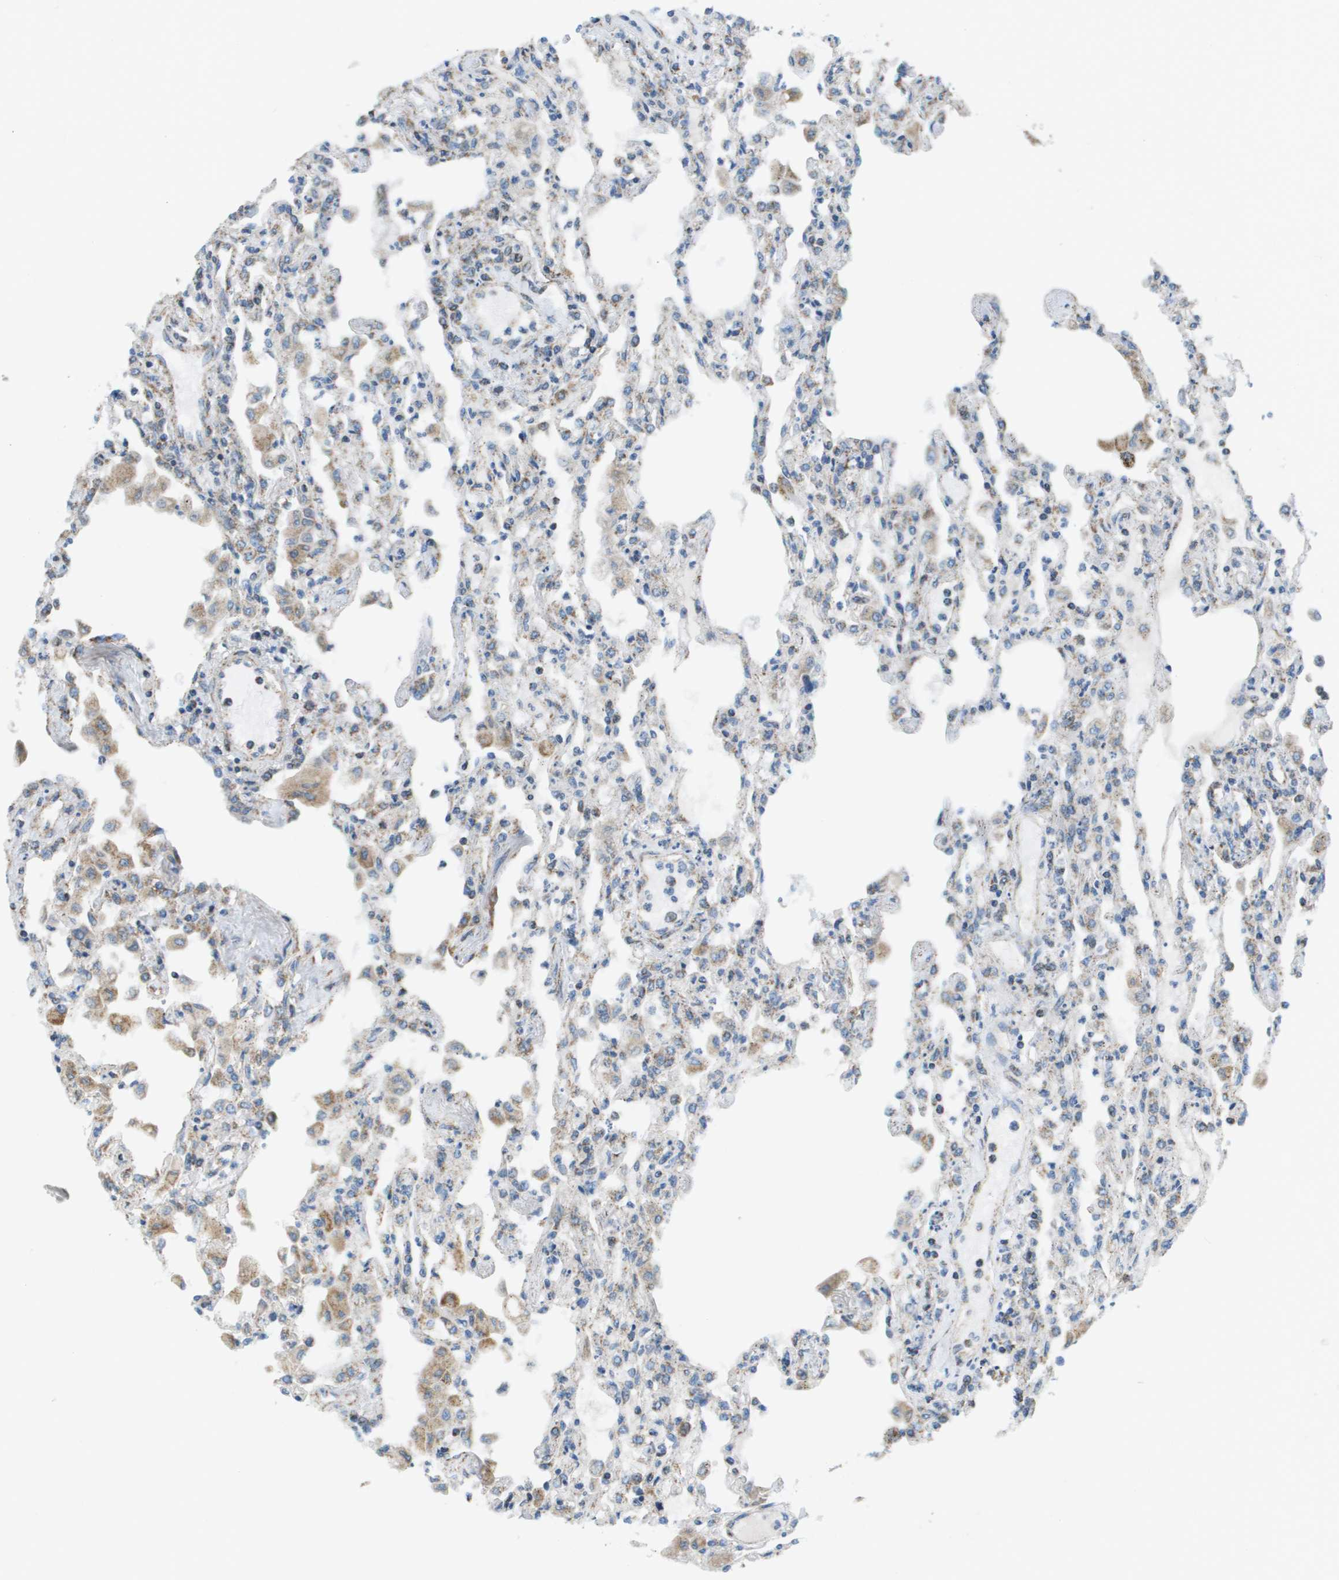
{"staining": {"intensity": "moderate", "quantity": "25%-75%", "location": "cytoplasmic/membranous"}, "tissue": "lung", "cell_type": "Alveolar cells", "image_type": "normal", "snomed": [{"axis": "morphology", "description": "Normal tissue, NOS"}, {"axis": "topography", "description": "Bronchus"}, {"axis": "topography", "description": "Lung"}], "caption": "Protein expression by immunohistochemistry (IHC) exhibits moderate cytoplasmic/membranous staining in about 25%-75% of alveolar cells in benign lung.", "gene": "TAOK3", "patient": {"sex": "female", "age": 49}}